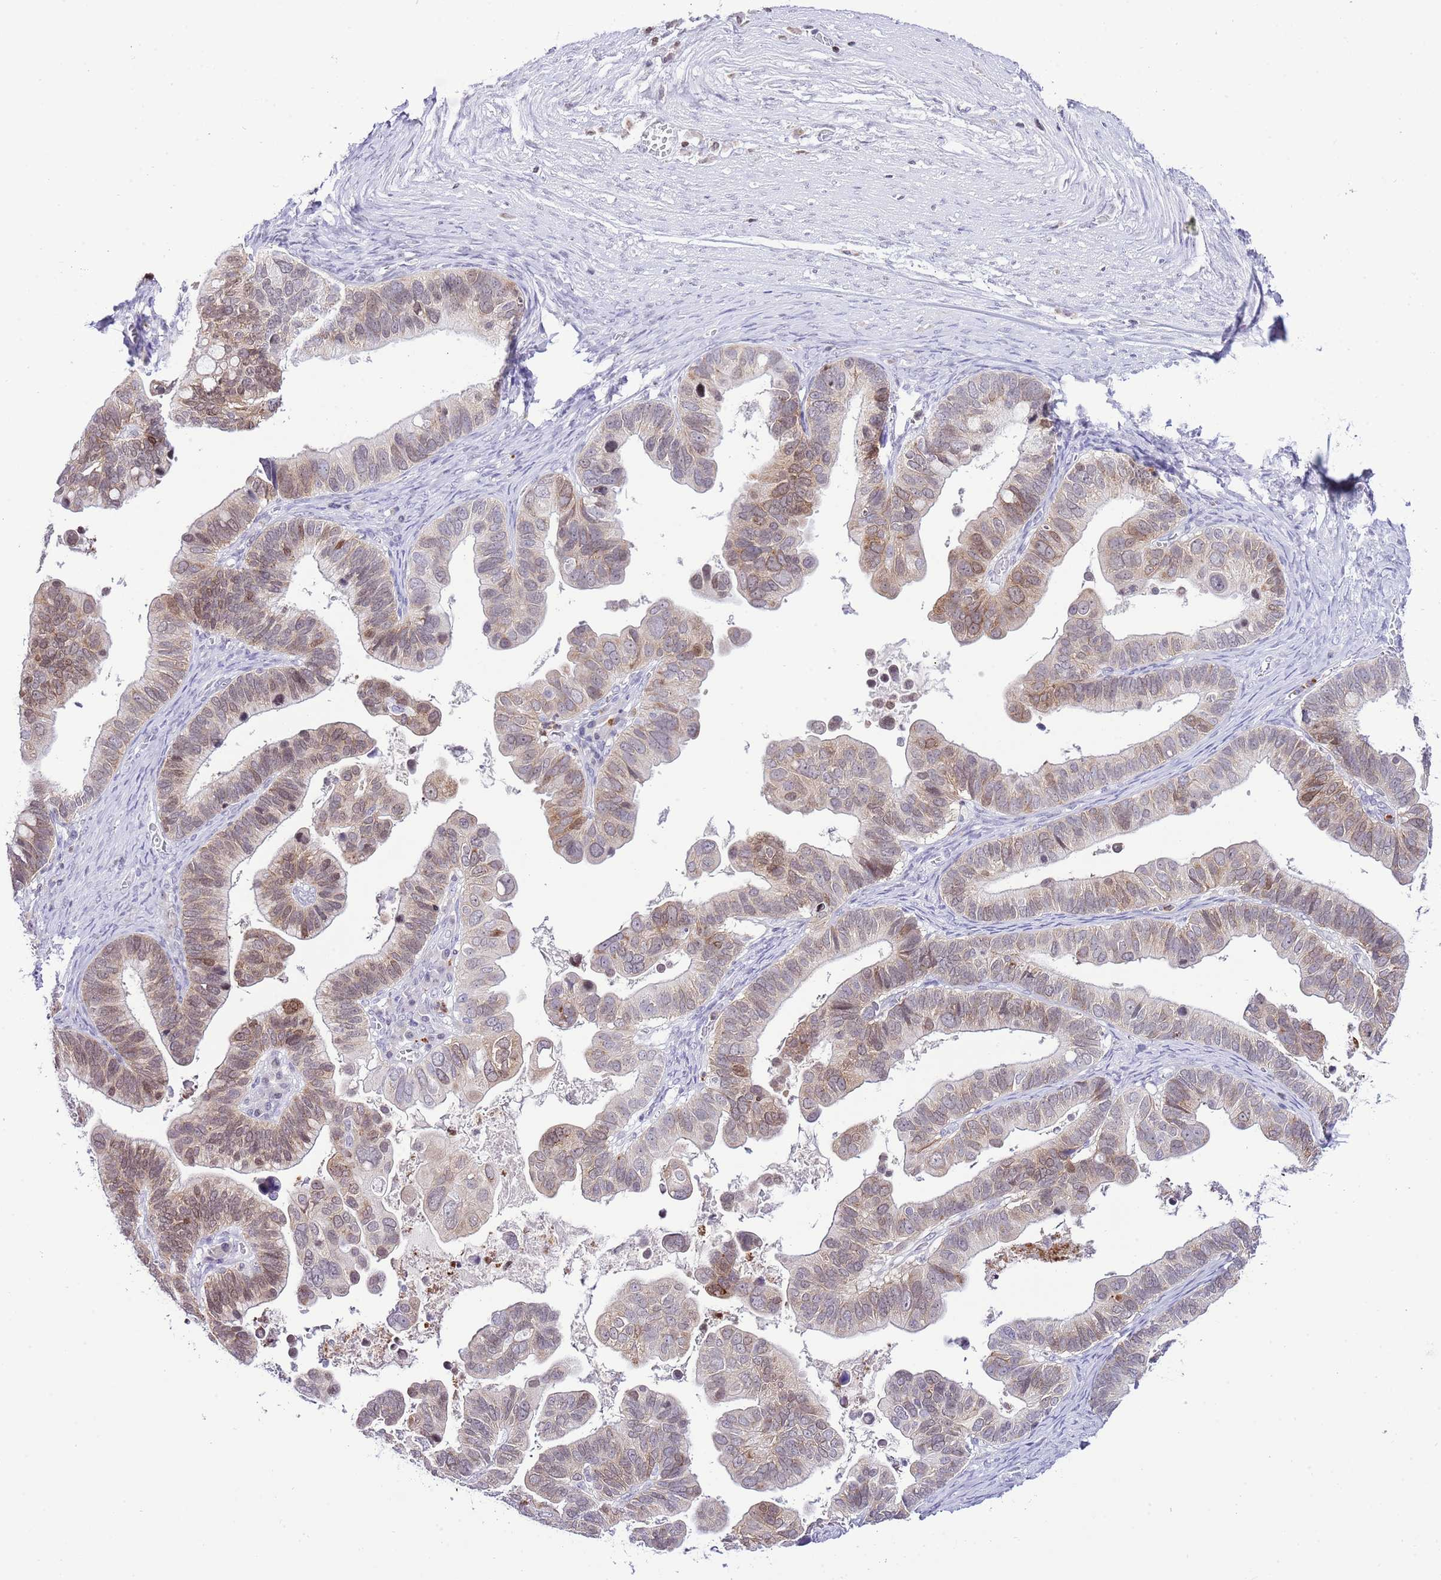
{"staining": {"intensity": "weak", "quantity": "<25%", "location": "cytoplasmic/membranous"}, "tissue": "ovarian cancer", "cell_type": "Tumor cells", "image_type": "cancer", "snomed": [{"axis": "morphology", "description": "Cystadenocarcinoma, serous, NOS"}, {"axis": "topography", "description": "Ovary"}], "caption": "High magnification brightfield microscopy of ovarian cancer stained with DAB (brown) and counterstained with hematoxylin (blue): tumor cells show no significant staining.", "gene": "PRR15", "patient": {"sex": "female", "age": 56}}